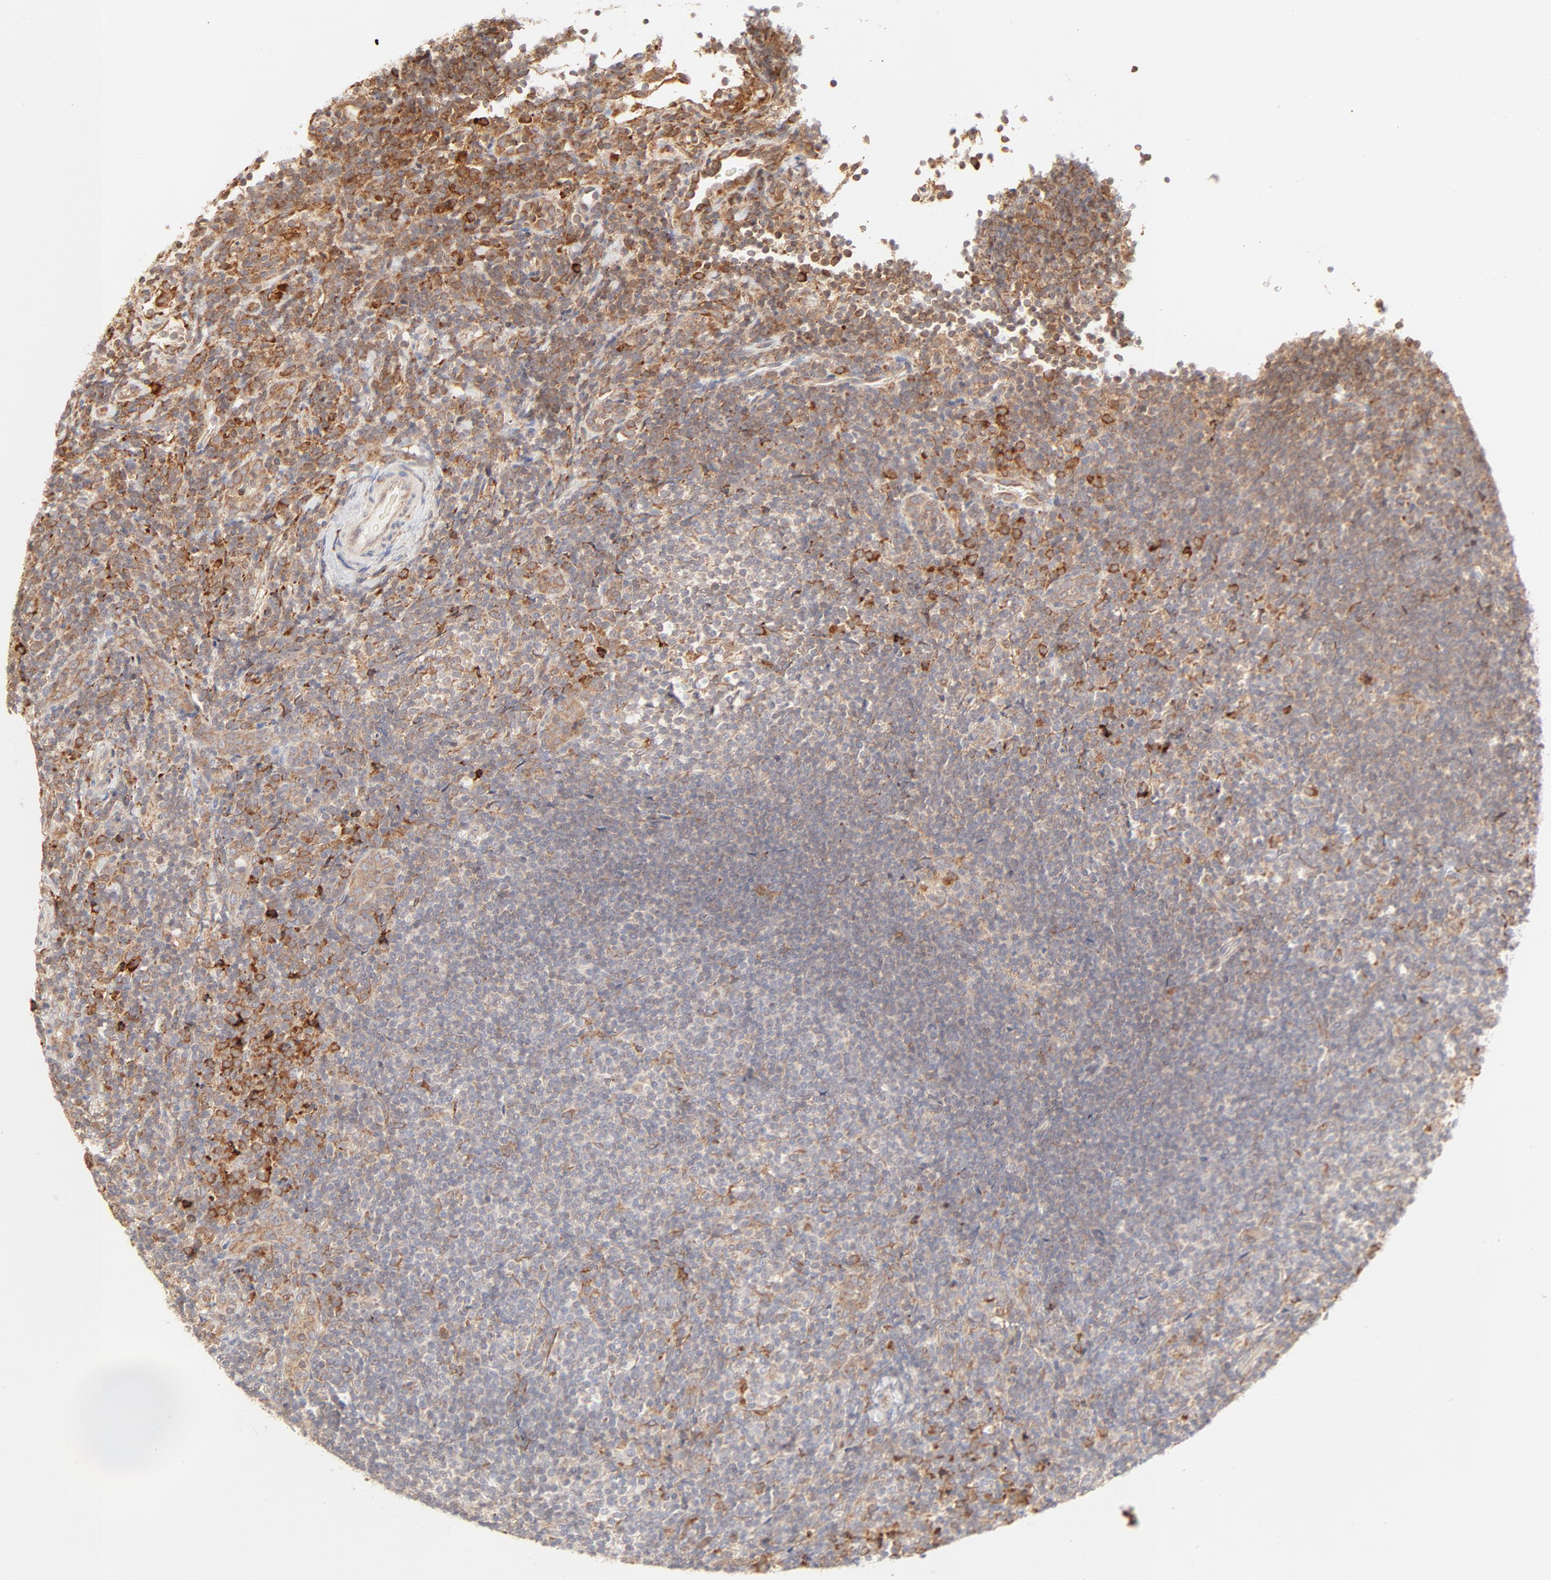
{"staining": {"intensity": "moderate", "quantity": "25%-75%", "location": "cytoplasmic/membranous"}, "tissue": "lymphoma", "cell_type": "Tumor cells", "image_type": "cancer", "snomed": [{"axis": "morphology", "description": "Malignant lymphoma, non-Hodgkin's type, Low grade"}, {"axis": "topography", "description": "Lymph node"}], "caption": "Lymphoma was stained to show a protein in brown. There is medium levels of moderate cytoplasmic/membranous positivity in about 25%-75% of tumor cells. The staining is performed using DAB (3,3'-diaminobenzidine) brown chromogen to label protein expression. The nuclei are counter-stained blue using hematoxylin.", "gene": "PARP12", "patient": {"sex": "female", "age": 76}}